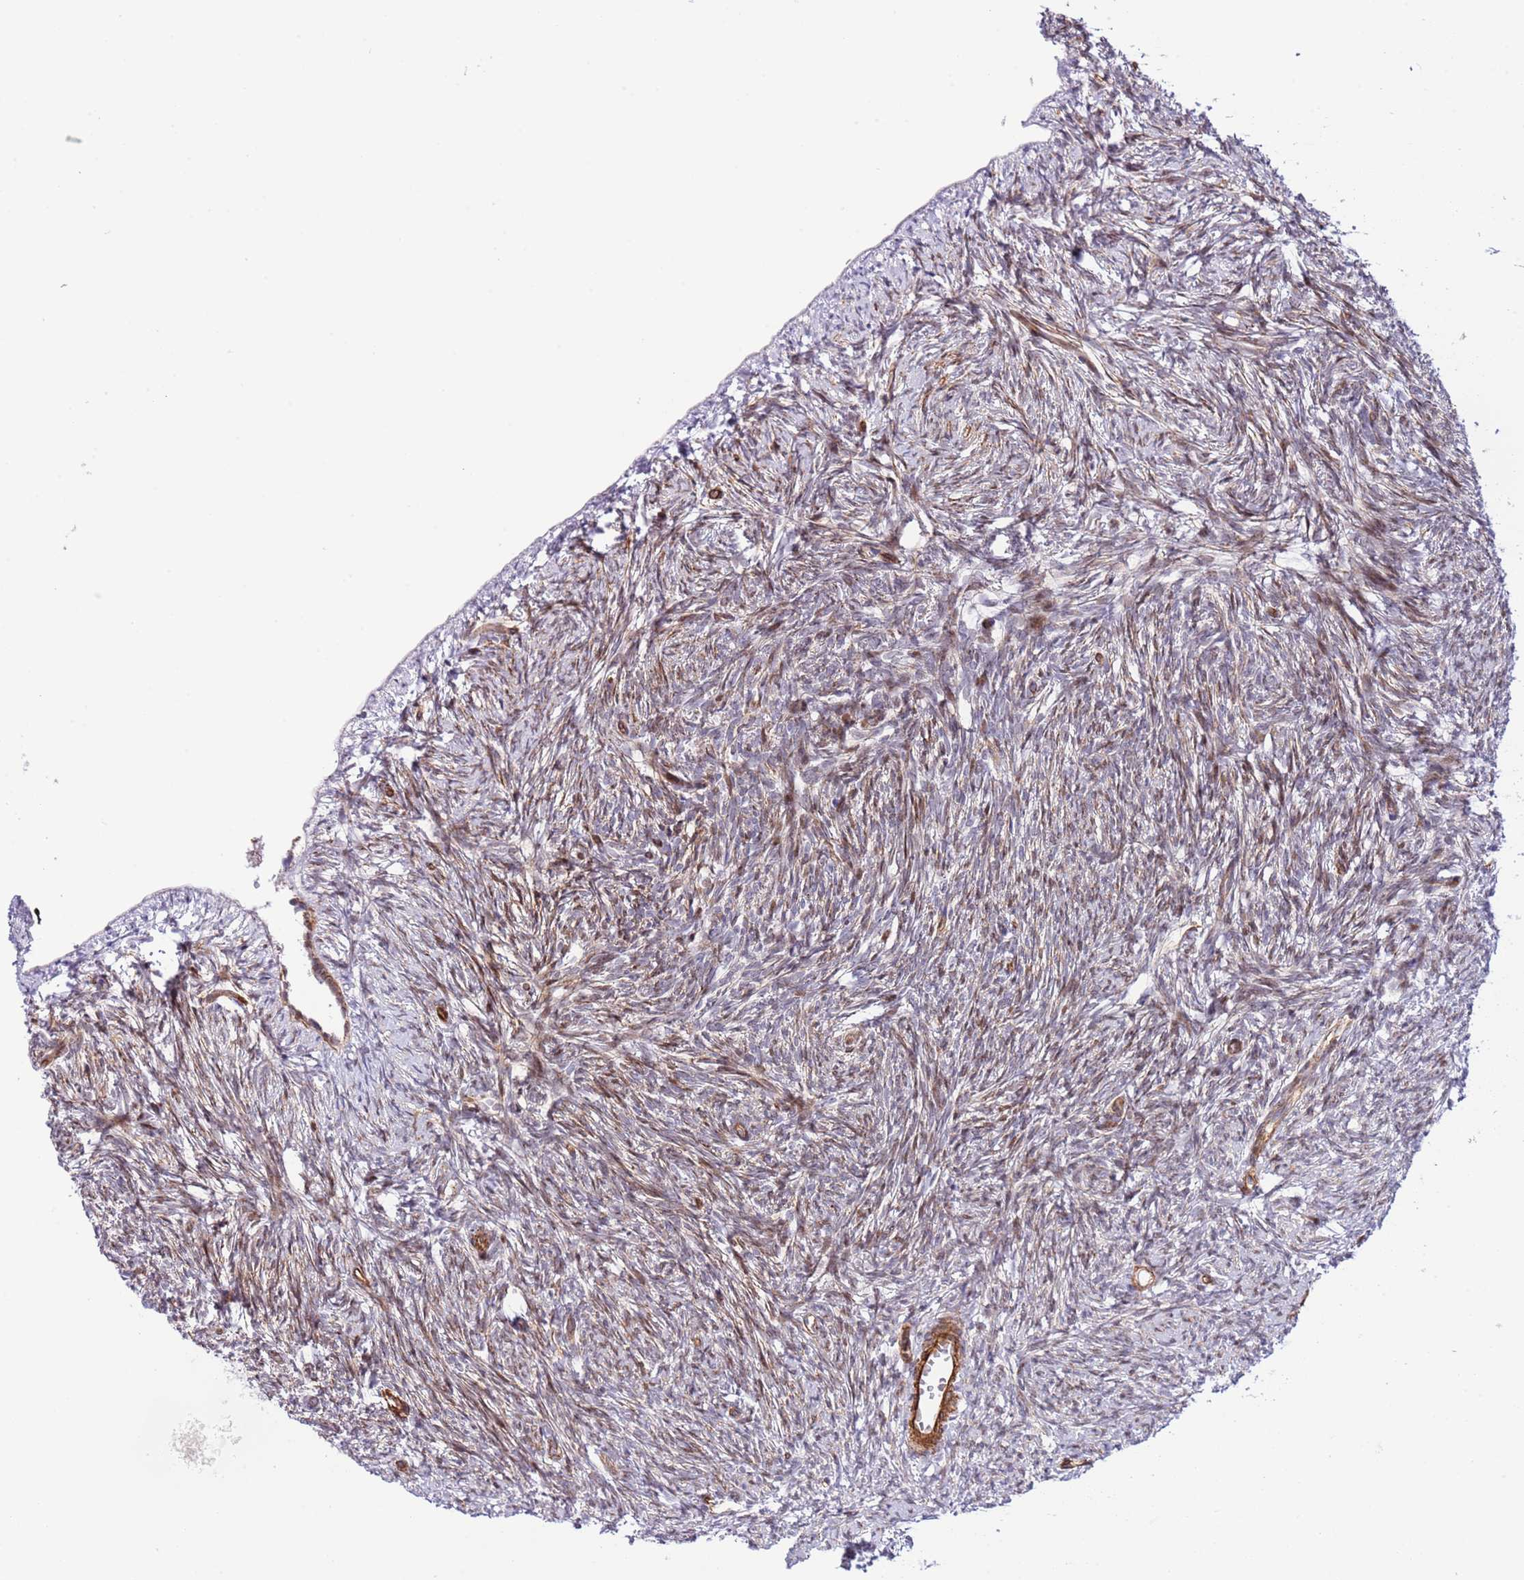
{"staining": {"intensity": "weak", "quantity": ">75%", "location": "cytoplasmic/membranous"}, "tissue": "ovary", "cell_type": "Follicle cells", "image_type": "normal", "snomed": [{"axis": "morphology", "description": "Normal tissue, NOS"}, {"axis": "topography", "description": "Ovary"}], "caption": "High-power microscopy captured an IHC image of benign ovary, revealing weak cytoplasmic/membranous expression in about >75% of follicle cells.", "gene": "NEK3", "patient": {"sex": "female", "age": 51}}